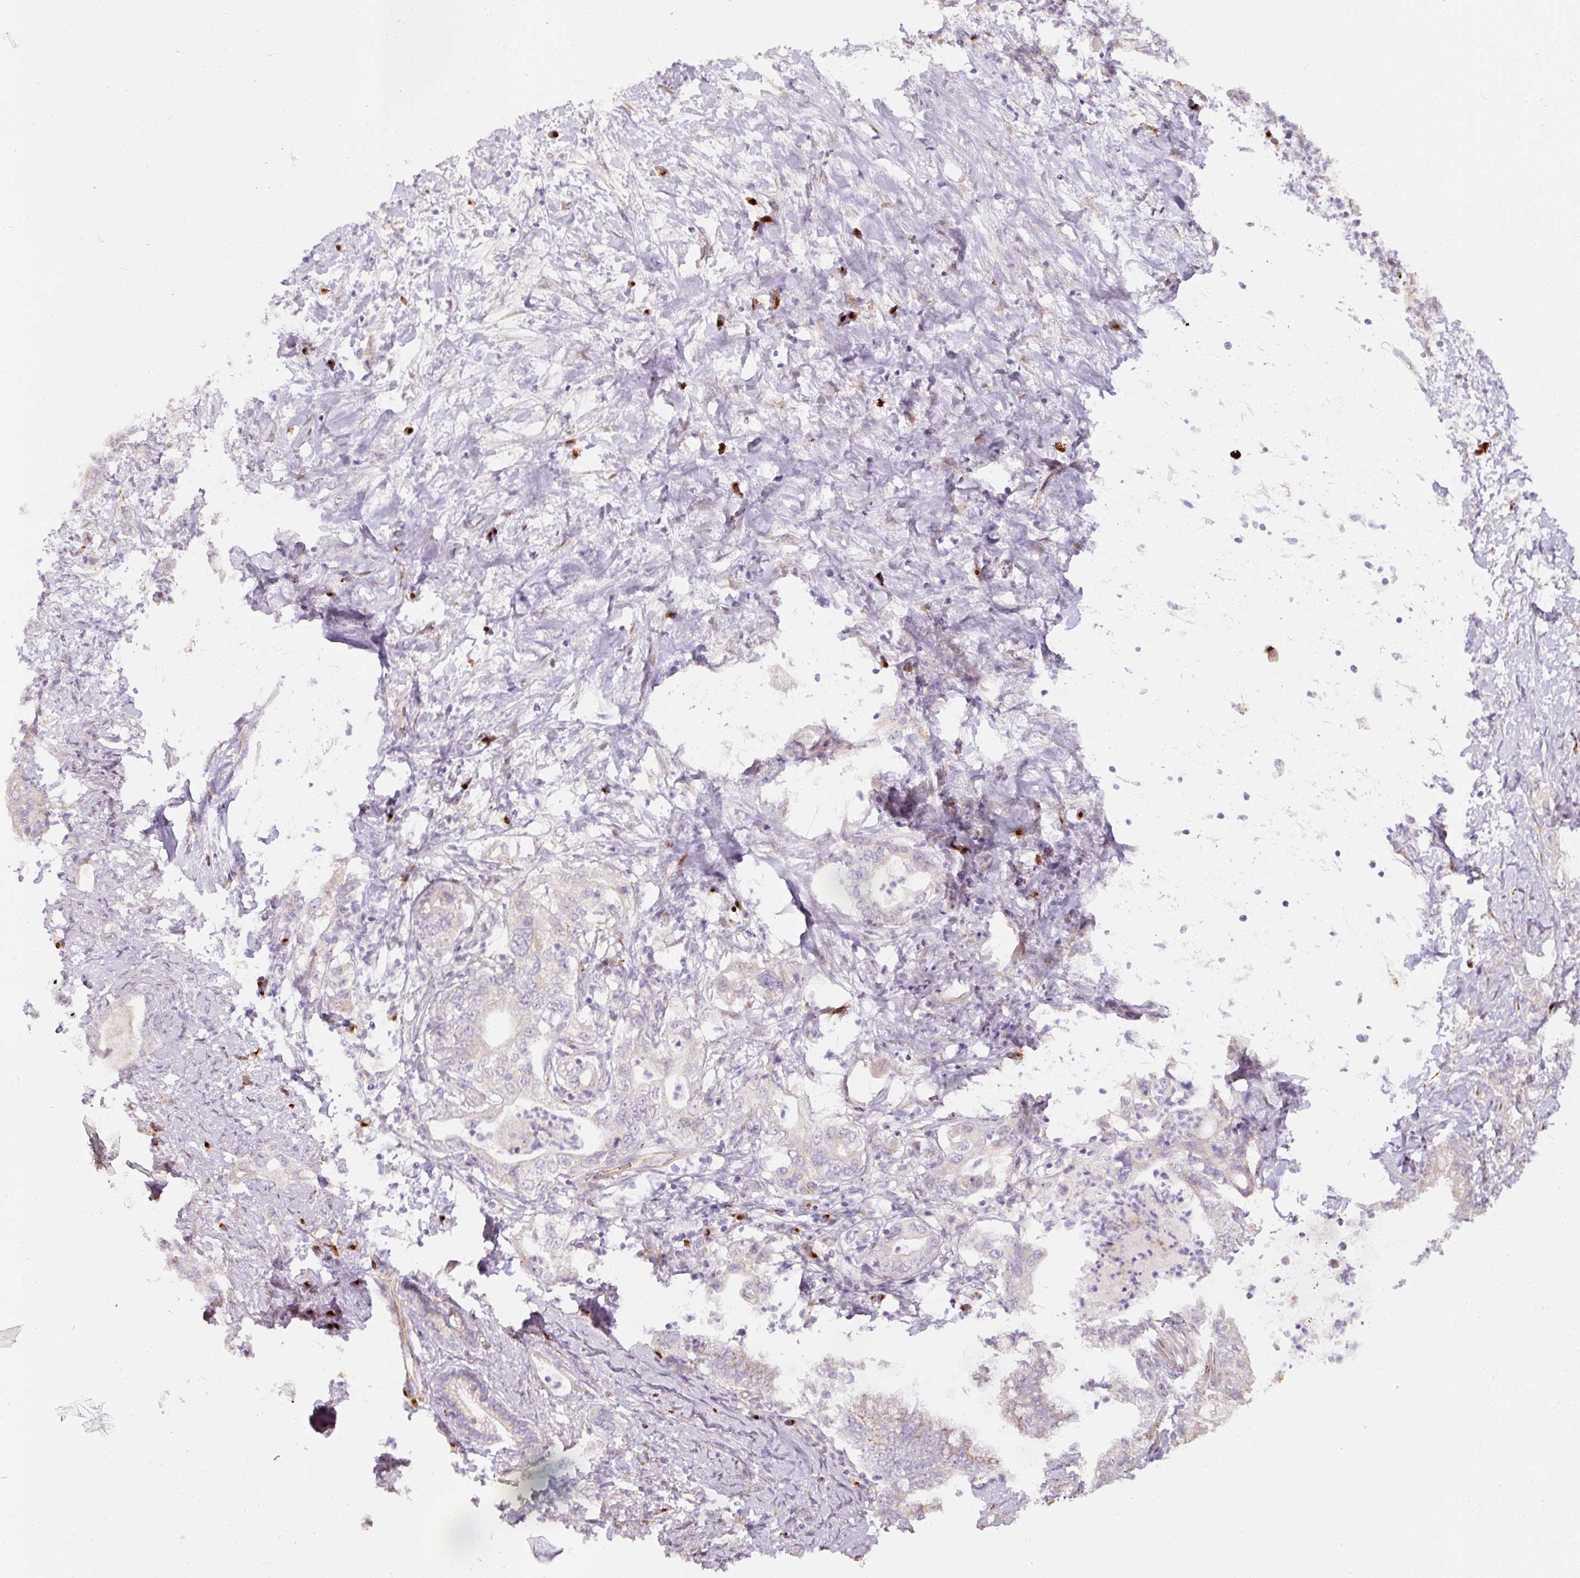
{"staining": {"intensity": "negative", "quantity": "none", "location": "none"}, "tissue": "pancreatic cancer", "cell_type": "Tumor cells", "image_type": "cancer", "snomed": [{"axis": "morphology", "description": "Adenocarcinoma, NOS"}, {"axis": "topography", "description": "Pancreas"}], "caption": "Immunohistochemical staining of human pancreatic cancer exhibits no significant expression in tumor cells.", "gene": "NBPF11", "patient": {"sex": "female", "age": 73}}